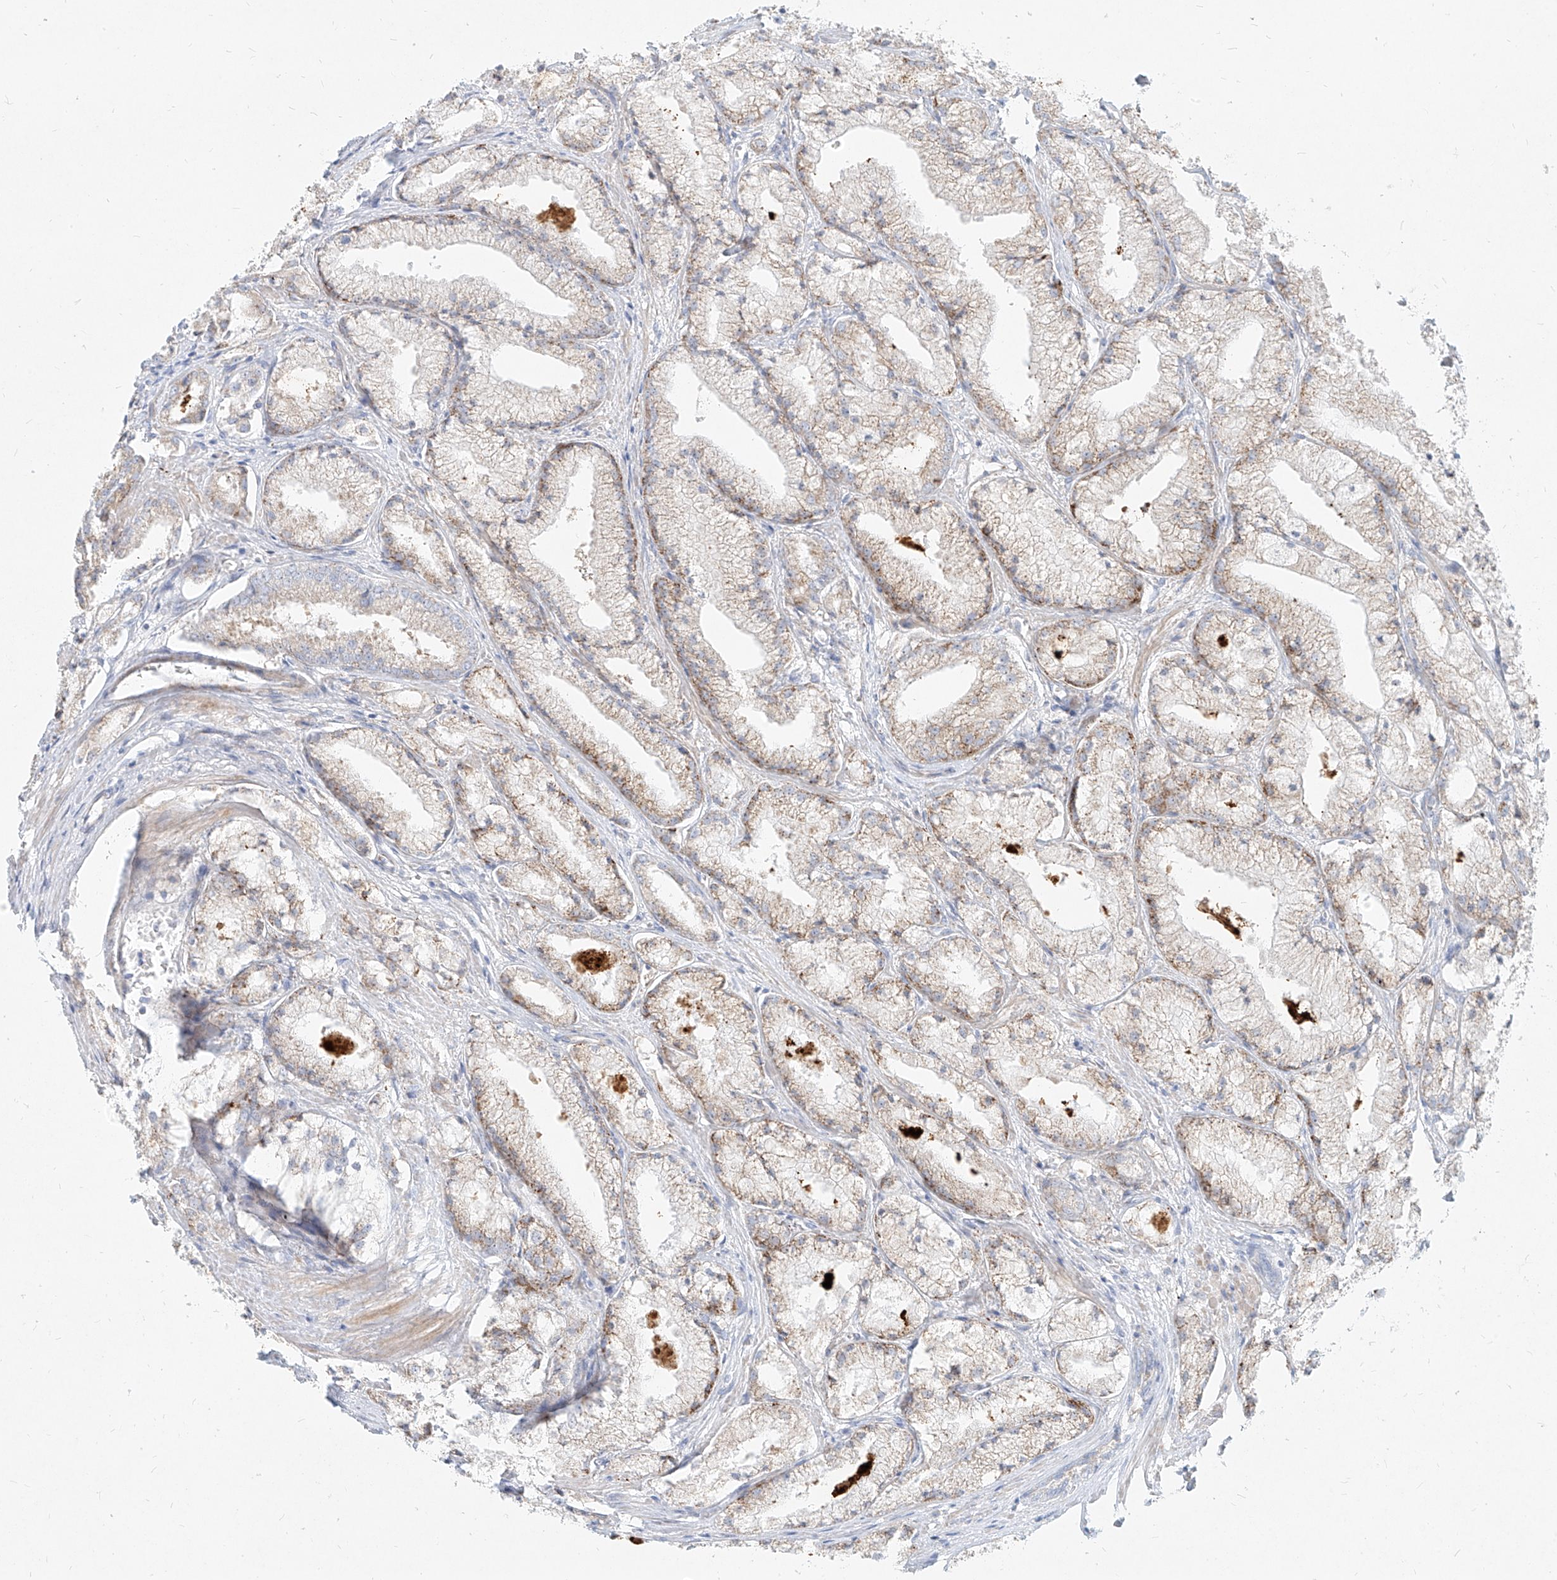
{"staining": {"intensity": "weak", "quantity": "25%-75%", "location": "cytoplasmic/membranous"}, "tissue": "prostate cancer", "cell_type": "Tumor cells", "image_type": "cancer", "snomed": [{"axis": "morphology", "description": "Adenocarcinoma, High grade"}, {"axis": "topography", "description": "Prostate"}], "caption": "High-power microscopy captured an immunohistochemistry (IHC) image of prostate cancer (adenocarcinoma (high-grade)), revealing weak cytoplasmic/membranous expression in about 25%-75% of tumor cells. (brown staining indicates protein expression, while blue staining denotes nuclei).", "gene": "MTX2", "patient": {"sex": "male", "age": 50}}